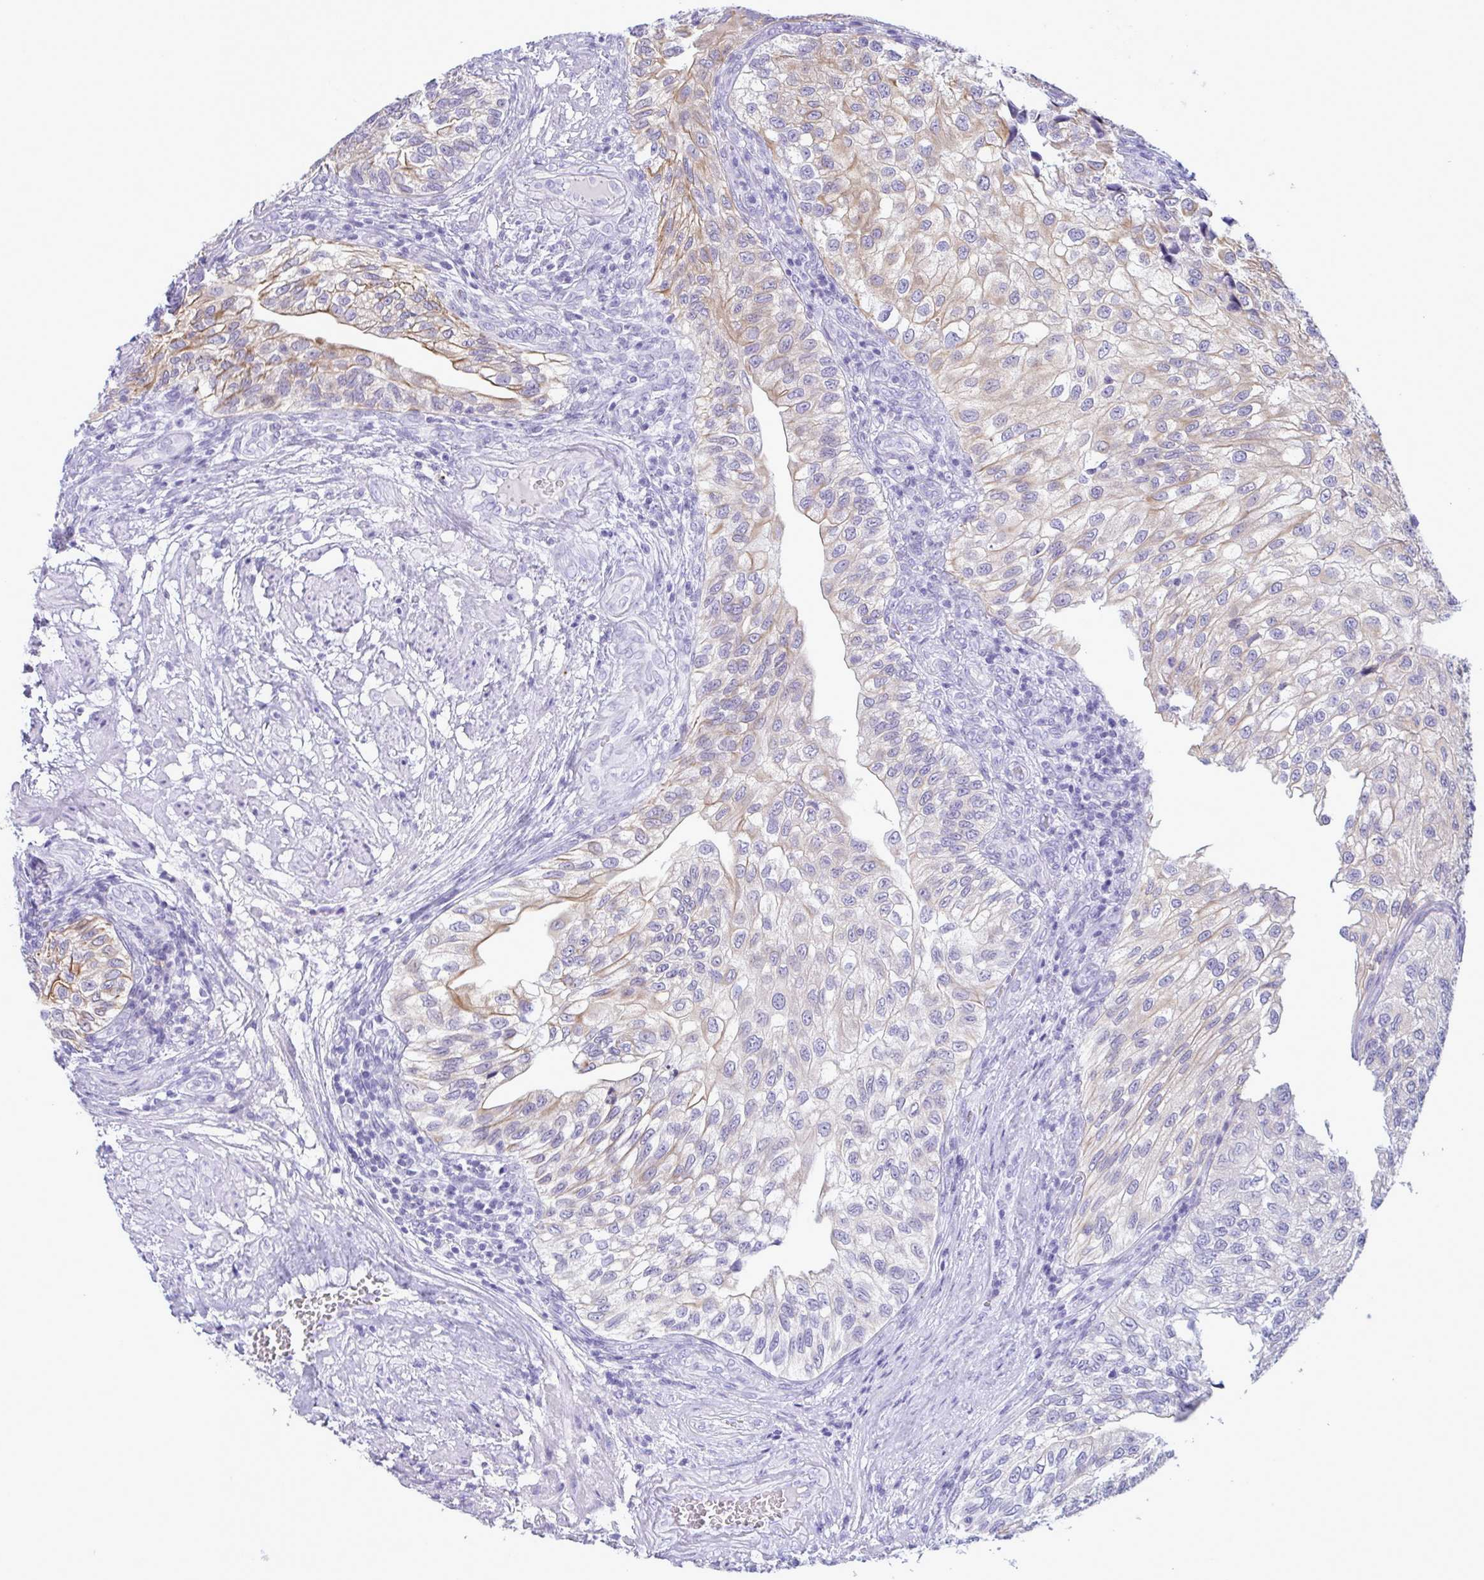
{"staining": {"intensity": "weak", "quantity": "25%-75%", "location": "cytoplasmic/membranous"}, "tissue": "urothelial cancer", "cell_type": "Tumor cells", "image_type": "cancer", "snomed": [{"axis": "morphology", "description": "Urothelial carcinoma, NOS"}, {"axis": "topography", "description": "Urinary bladder"}], "caption": "IHC (DAB (3,3'-diaminobenzidine)) staining of human urothelial cancer reveals weak cytoplasmic/membranous protein staining in about 25%-75% of tumor cells.", "gene": "TENT5D", "patient": {"sex": "male", "age": 87}}